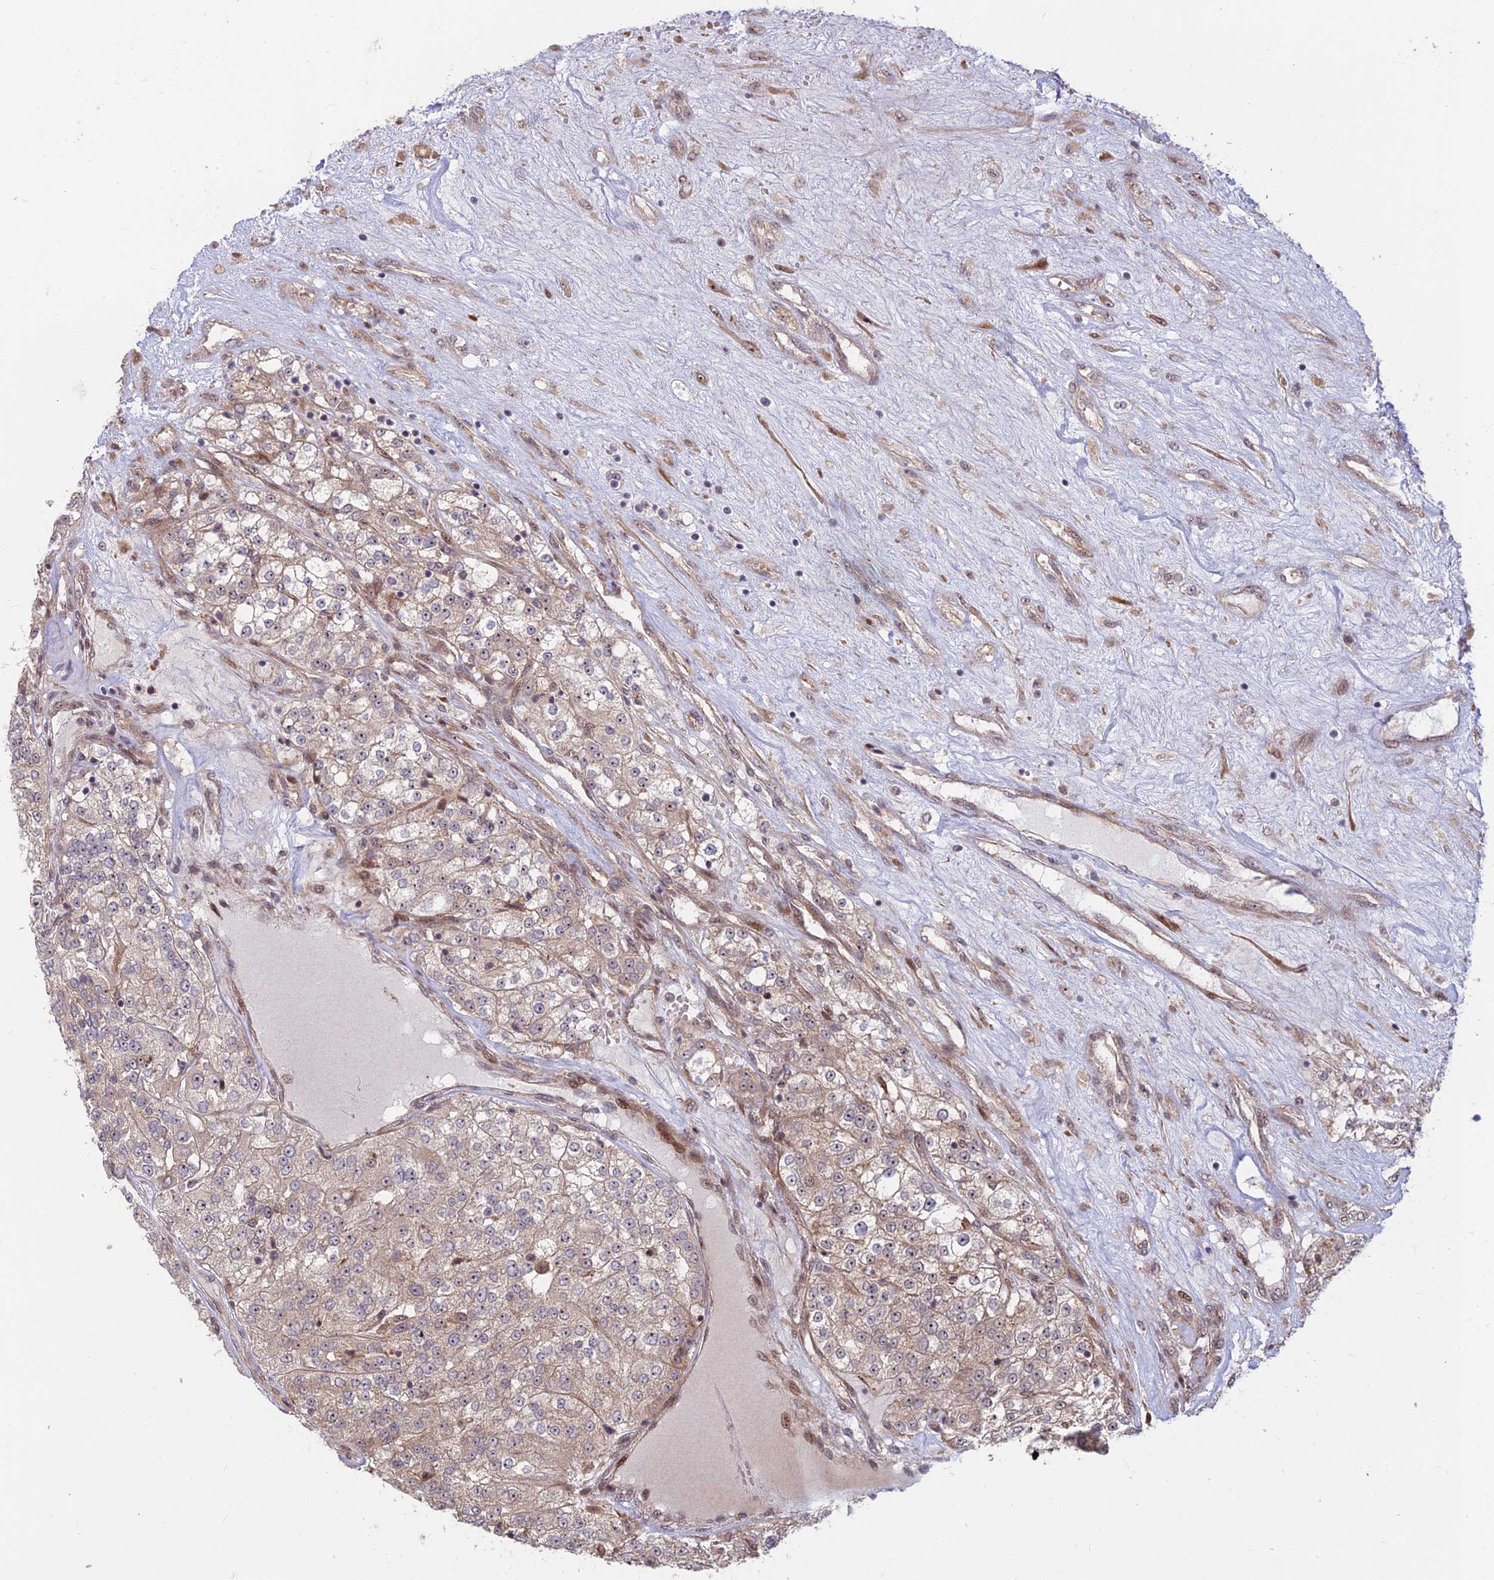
{"staining": {"intensity": "weak", "quantity": ">75%", "location": "cytoplasmic/membranous"}, "tissue": "renal cancer", "cell_type": "Tumor cells", "image_type": "cancer", "snomed": [{"axis": "morphology", "description": "Adenocarcinoma, NOS"}, {"axis": "topography", "description": "Kidney"}], "caption": "A histopathology image of renal cancer (adenocarcinoma) stained for a protein displays weak cytoplasmic/membranous brown staining in tumor cells.", "gene": "UFSP2", "patient": {"sex": "female", "age": 63}}